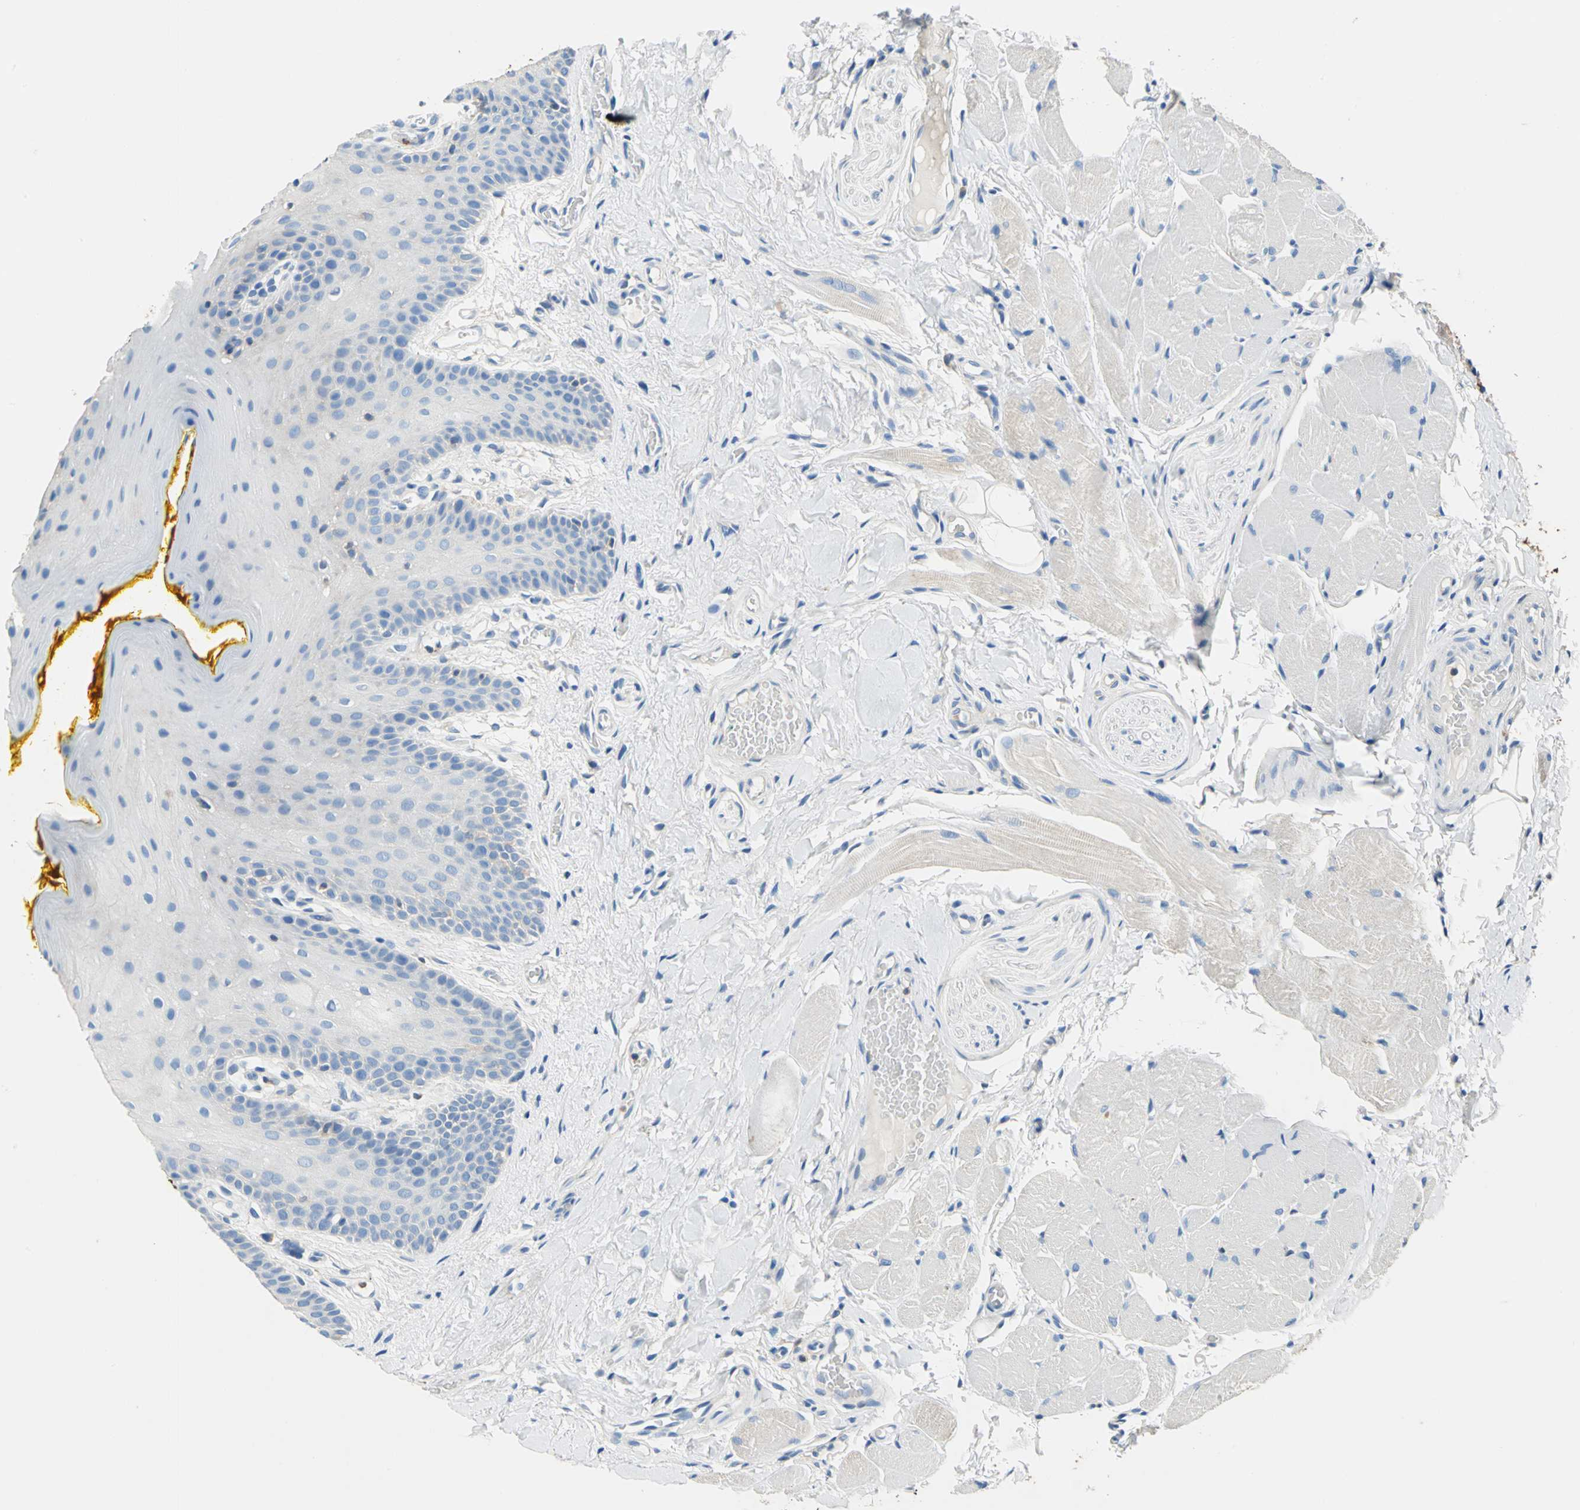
{"staining": {"intensity": "negative", "quantity": "none", "location": "none"}, "tissue": "oral mucosa", "cell_type": "Squamous epithelial cells", "image_type": "normal", "snomed": [{"axis": "morphology", "description": "Normal tissue, NOS"}, {"axis": "topography", "description": "Oral tissue"}], "caption": "Human oral mucosa stained for a protein using immunohistochemistry reveals no expression in squamous epithelial cells.", "gene": "SEPTIN11", "patient": {"sex": "male", "age": 54}}